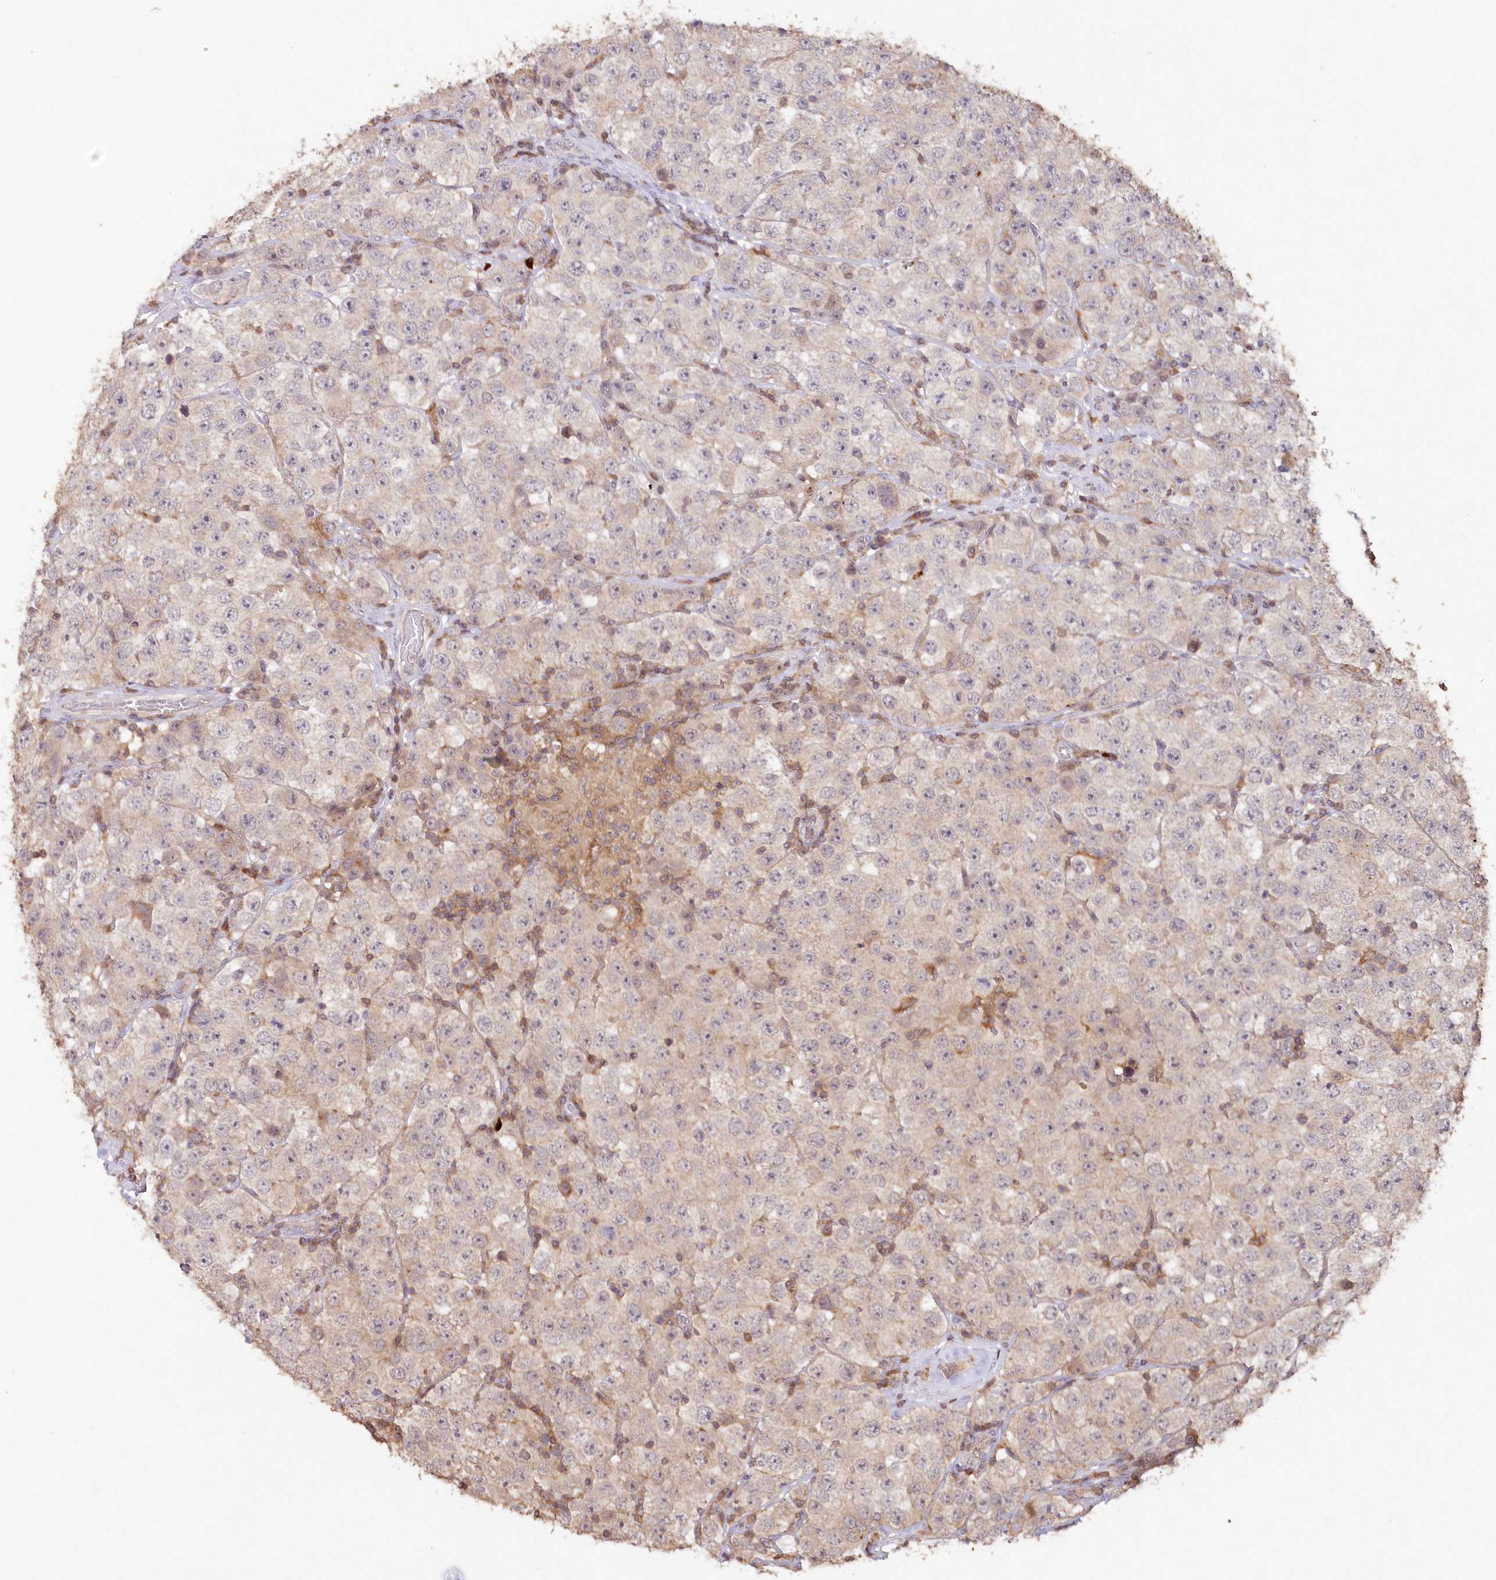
{"staining": {"intensity": "negative", "quantity": "none", "location": "none"}, "tissue": "testis cancer", "cell_type": "Tumor cells", "image_type": "cancer", "snomed": [{"axis": "morphology", "description": "Seminoma, NOS"}, {"axis": "topography", "description": "Testis"}], "caption": "Tumor cells are negative for brown protein staining in seminoma (testis).", "gene": "SNED1", "patient": {"sex": "male", "age": 28}}